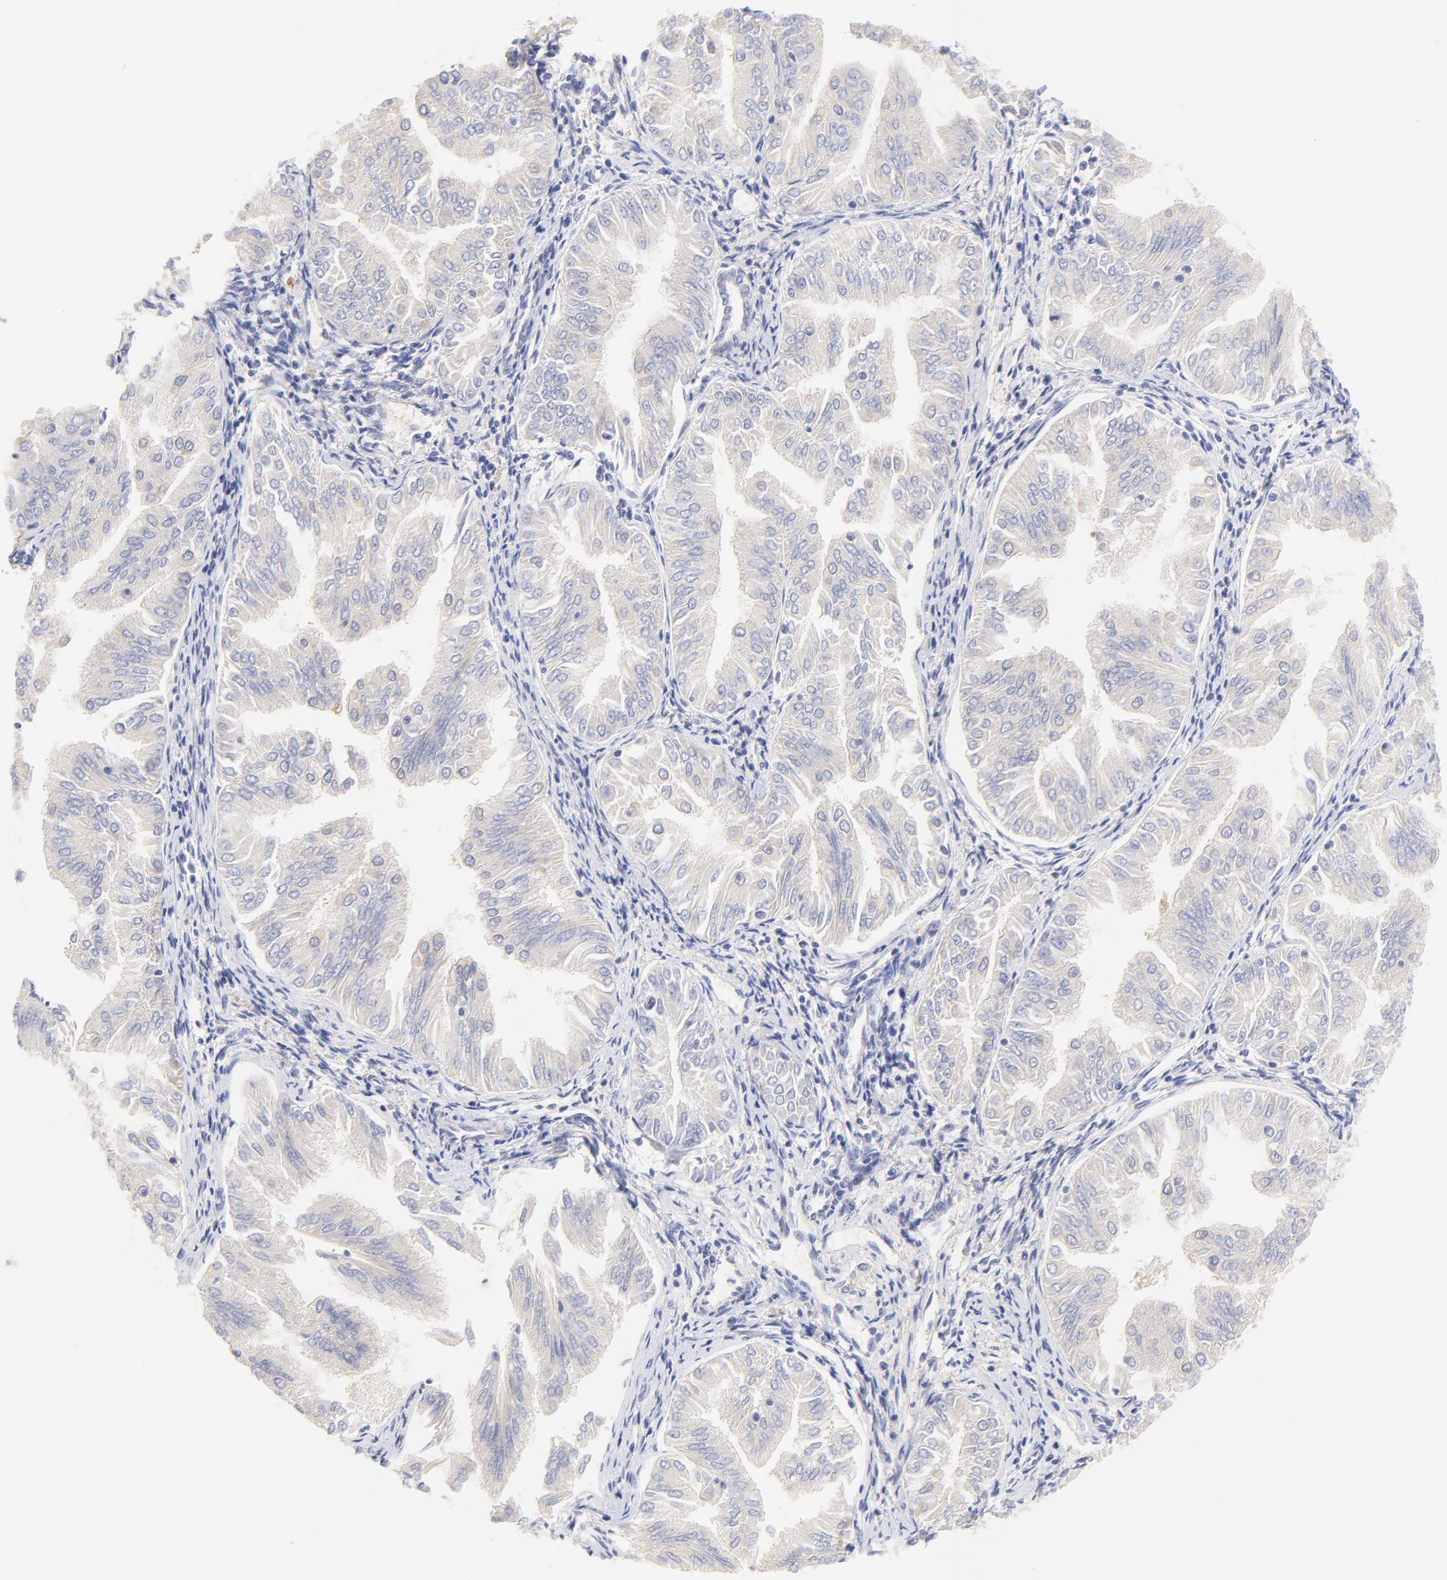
{"staining": {"intensity": "weak", "quantity": "25%-75%", "location": "cytoplasmic/membranous"}, "tissue": "endometrial cancer", "cell_type": "Tumor cells", "image_type": "cancer", "snomed": [{"axis": "morphology", "description": "Adenocarcinoma, NOS"}, {"axis": "topography", "description": "Endometrium"}], "caption": "Immunohistochemistry of human endometrial cancer (adenocarcinoma) displays low levels of weak cytoplasmic/membranous positivity in approximately 25%-75% of tumor cells. (brown staining indicates protein expression, while blue staining denotes nuclei).", "gene": "HS3ST1", "patient": {"sex": "female", "age": 53}}